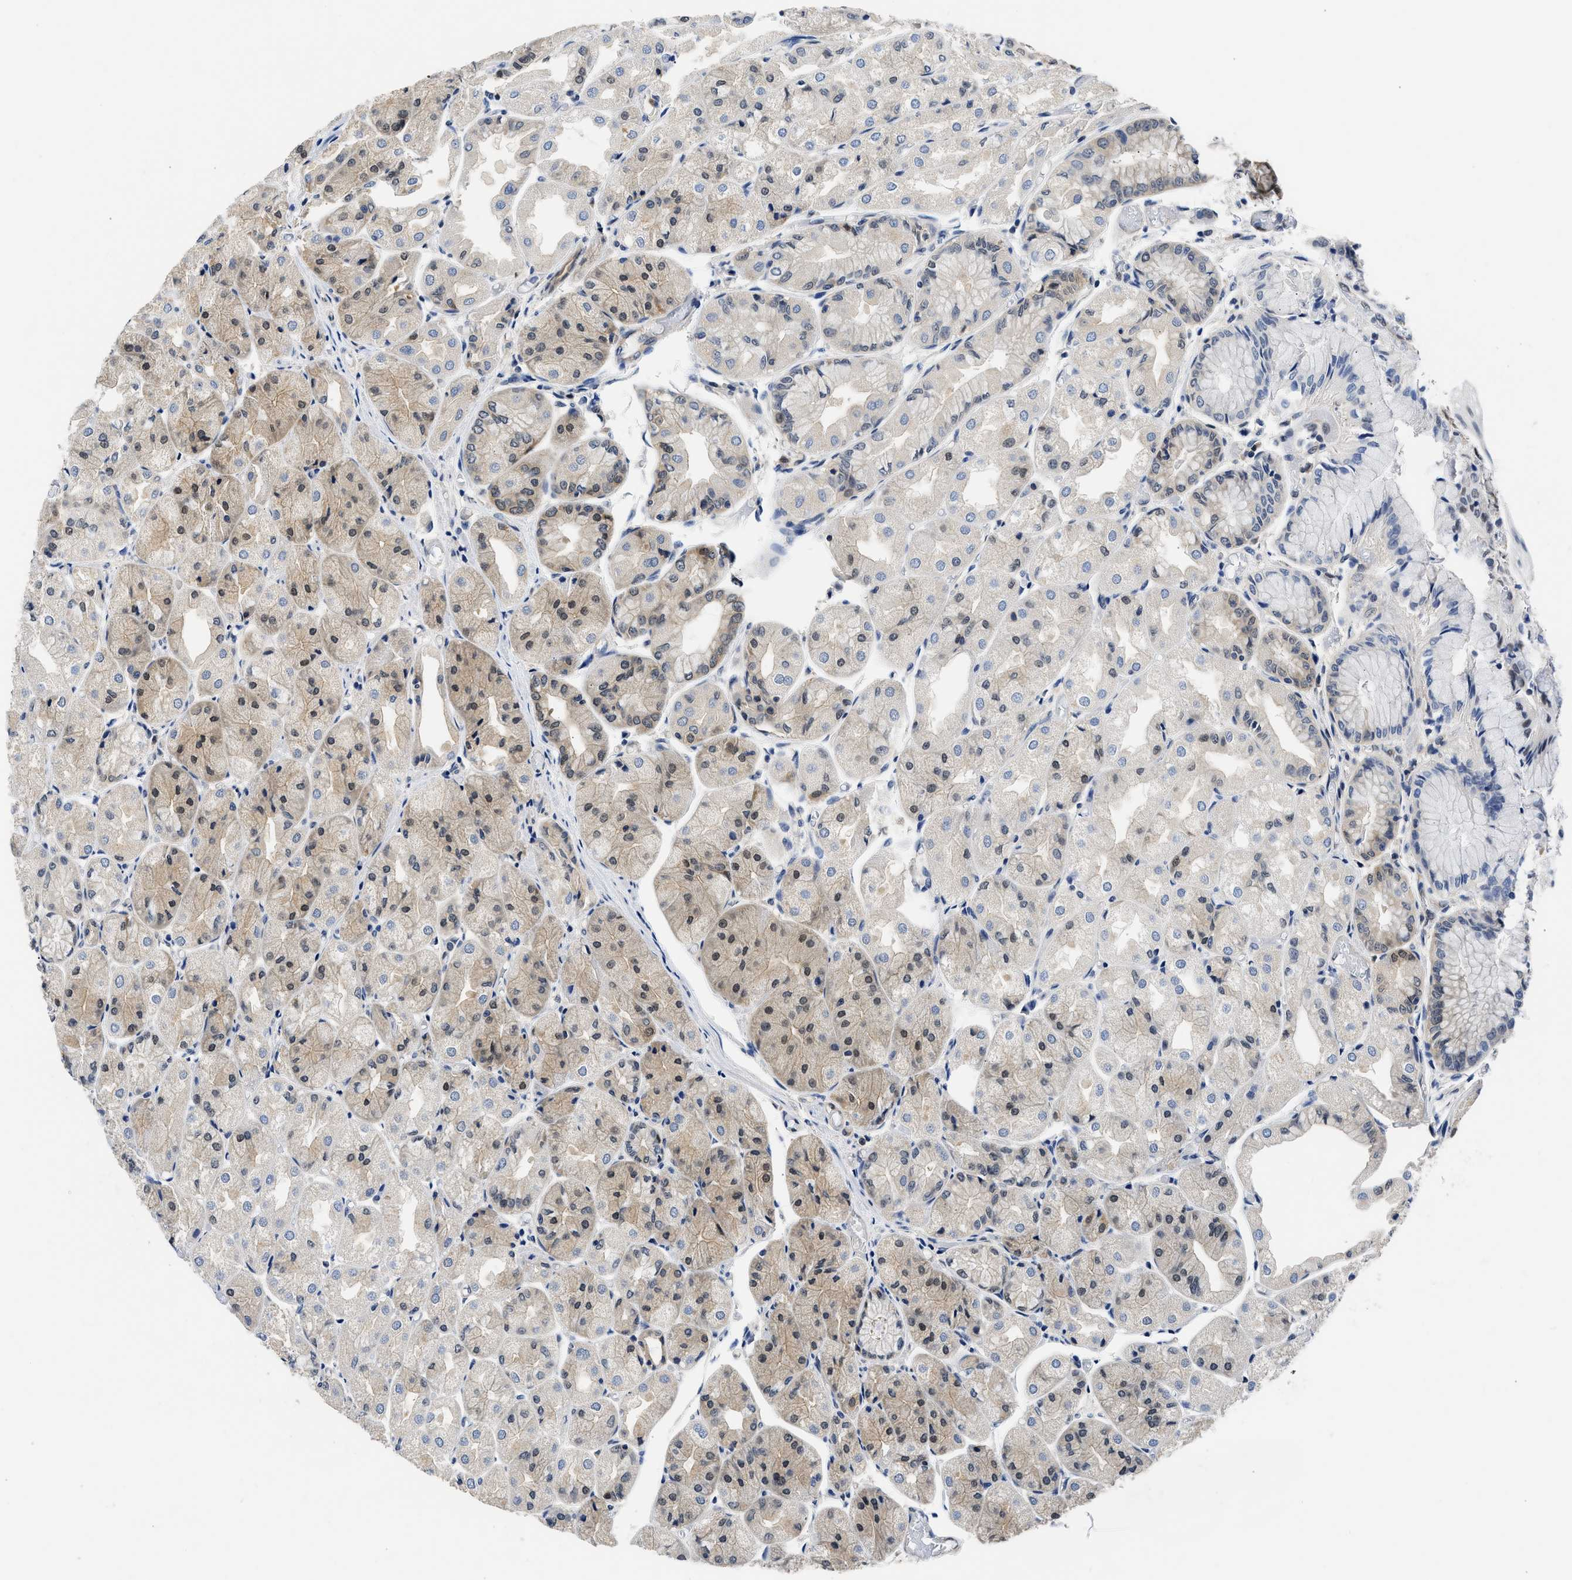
{"staining": {"intensity": "moderate", "quantity": "25%-75%", "location": "cytoplasmic/membranous,nuclear"}, "tissue": "stomach", "cell_type": "Glandular cells", "image_type": "normal", "snomed": [{"axis": "morphology", "description": "Normal tissue, NOS"}, {"axis": "topography", "description": "Stomach, upper"}], "caption": "Approximately 25%-75% of glandular cells in normal human stomach demonstrate moderate cytoplasmic/membranous,nuclear protein expression as visualized by brown immunohistochemical staining.", "gene": "XPO5", "patient": {"sex": "male", "age": 72}}